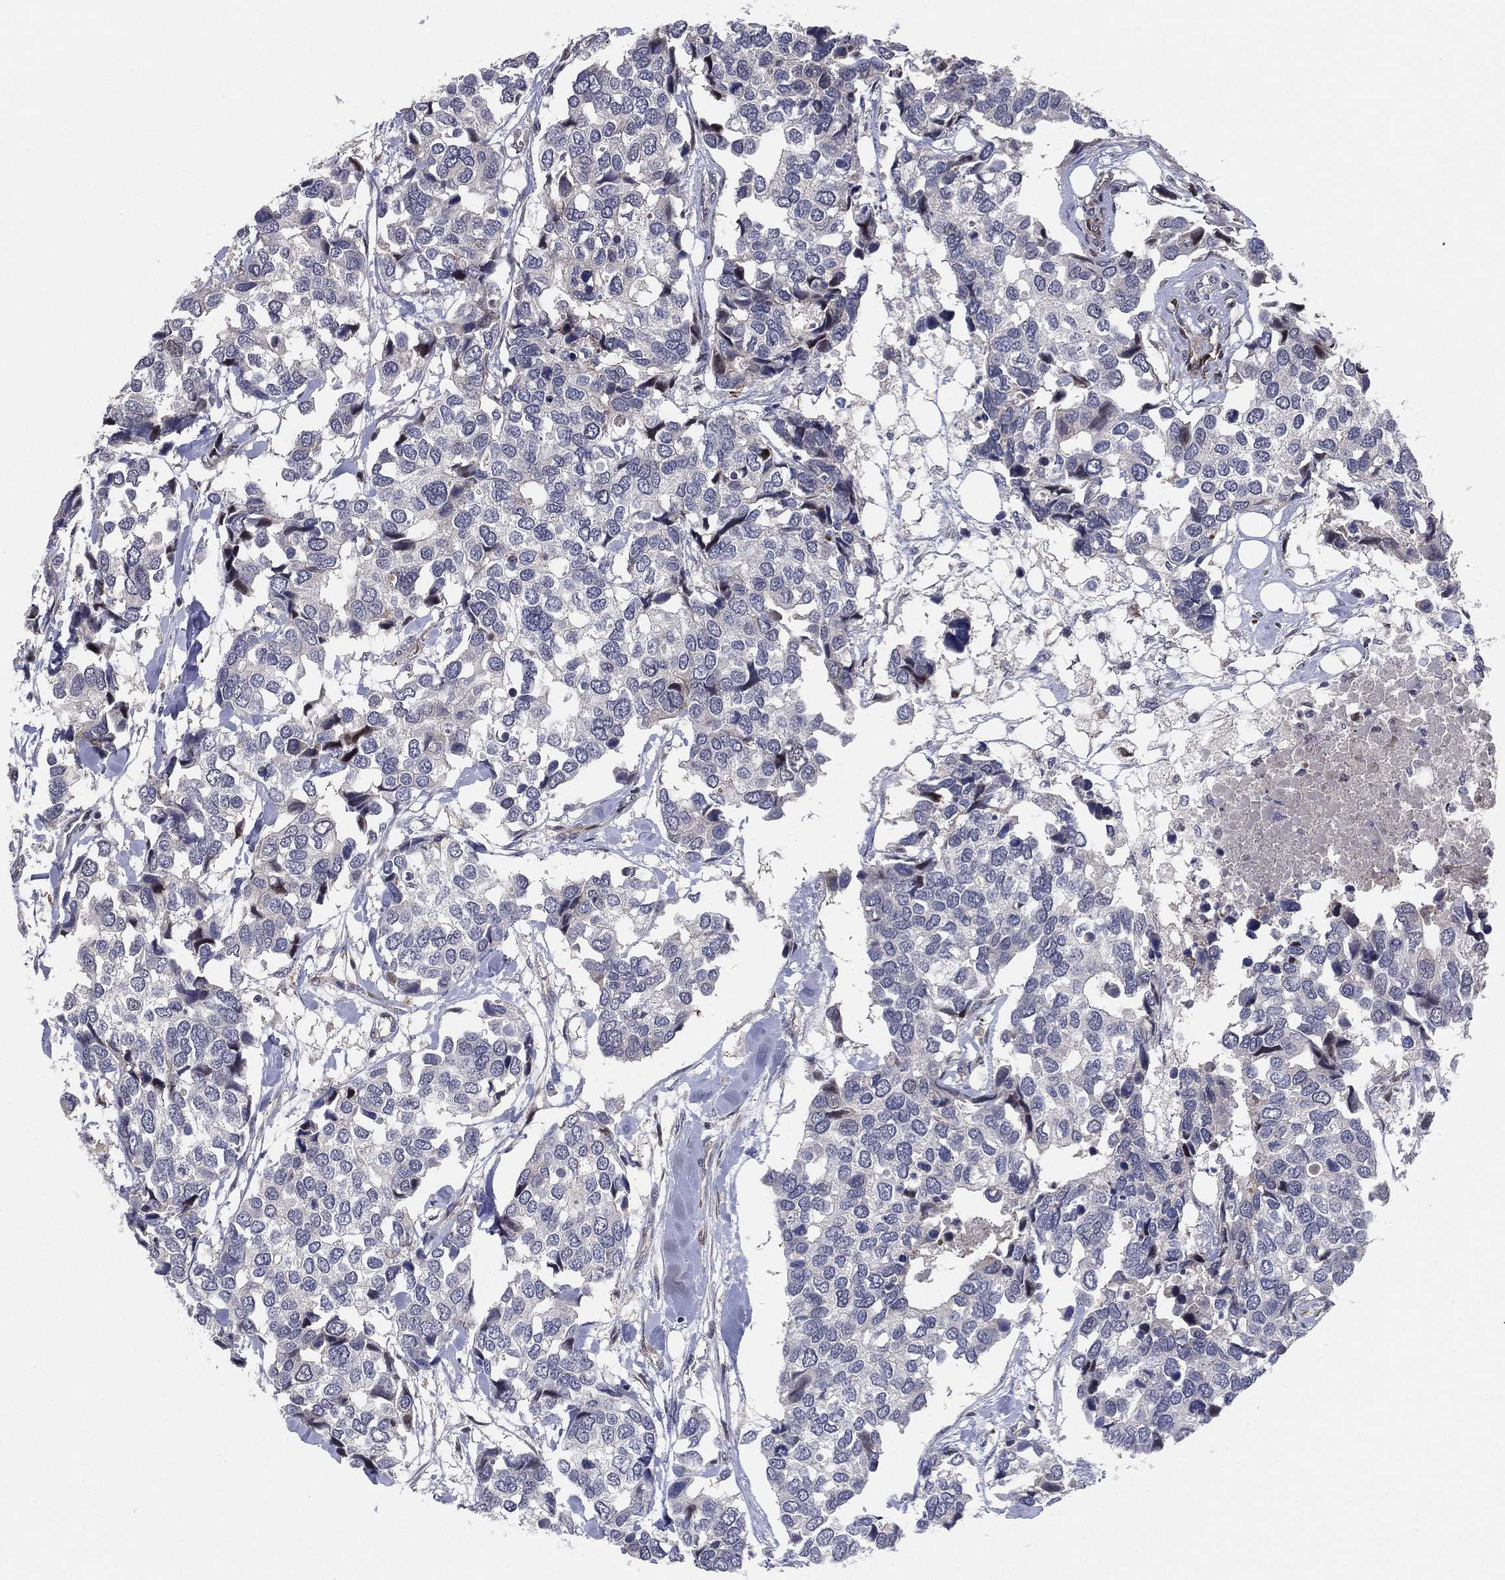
{"staining": {"intensity": "negative", "quantity": "none", "location": "none"}, "tissue": "breast cancer", "cell_type": "Tumor cells", "image_type": "cancer", "snomed": [{"axis": "morphology", "description": "Duct carcinoma"}, {"axis": "topography", "description": "Breast"}], "caption": "A histopathology image of breast invasive ductal carcinoma stained for a protein displays no brown staining in tumor cells. (IHC, brightfield microscopy, high magnification).", "gene": "UTP14A", "patient": {"sex": "female", "age": 83}}